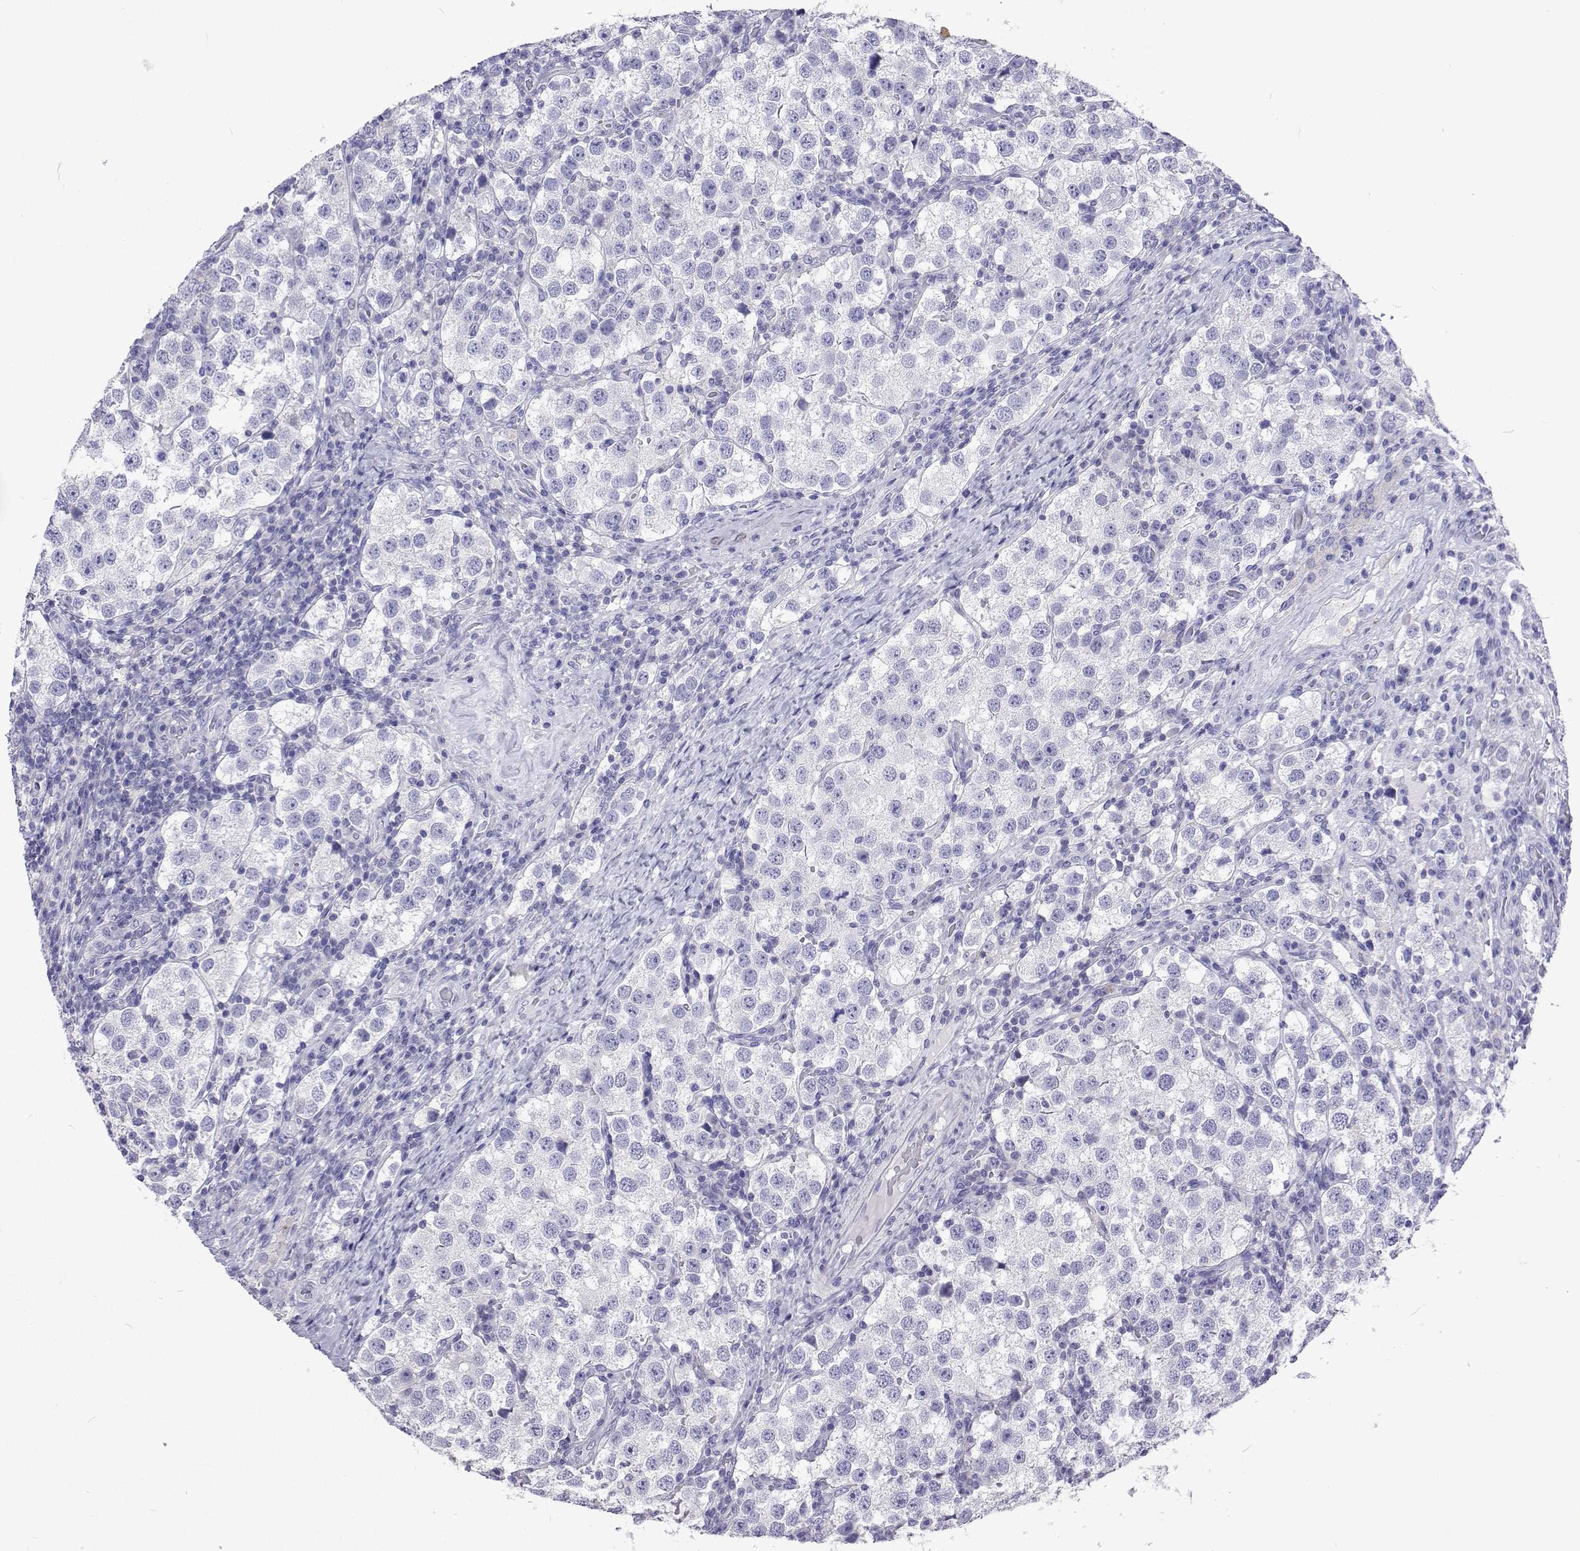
{"staining": {"intensity": "negative", "quantity": "none", "location": "none"}, "tissue": "testis cancer", "cell_type": "Tumor cells", "image_type": "cancer", "snomed": [{"axis": "morphology", "description": "Seminoma, NOS"}, {"axis": "topography", "description": "Testis"}], "caption": "A histopathology image of human testis cancer is negative for staining in tumor cells. The staining was performed using DAB to visualize the protein expression in brown, while the nuclei were stained in blue with hematoxylin (Magnification: 20x).", "gene": "UMODL1", "patient": {"sex": "male", "age": 37}}